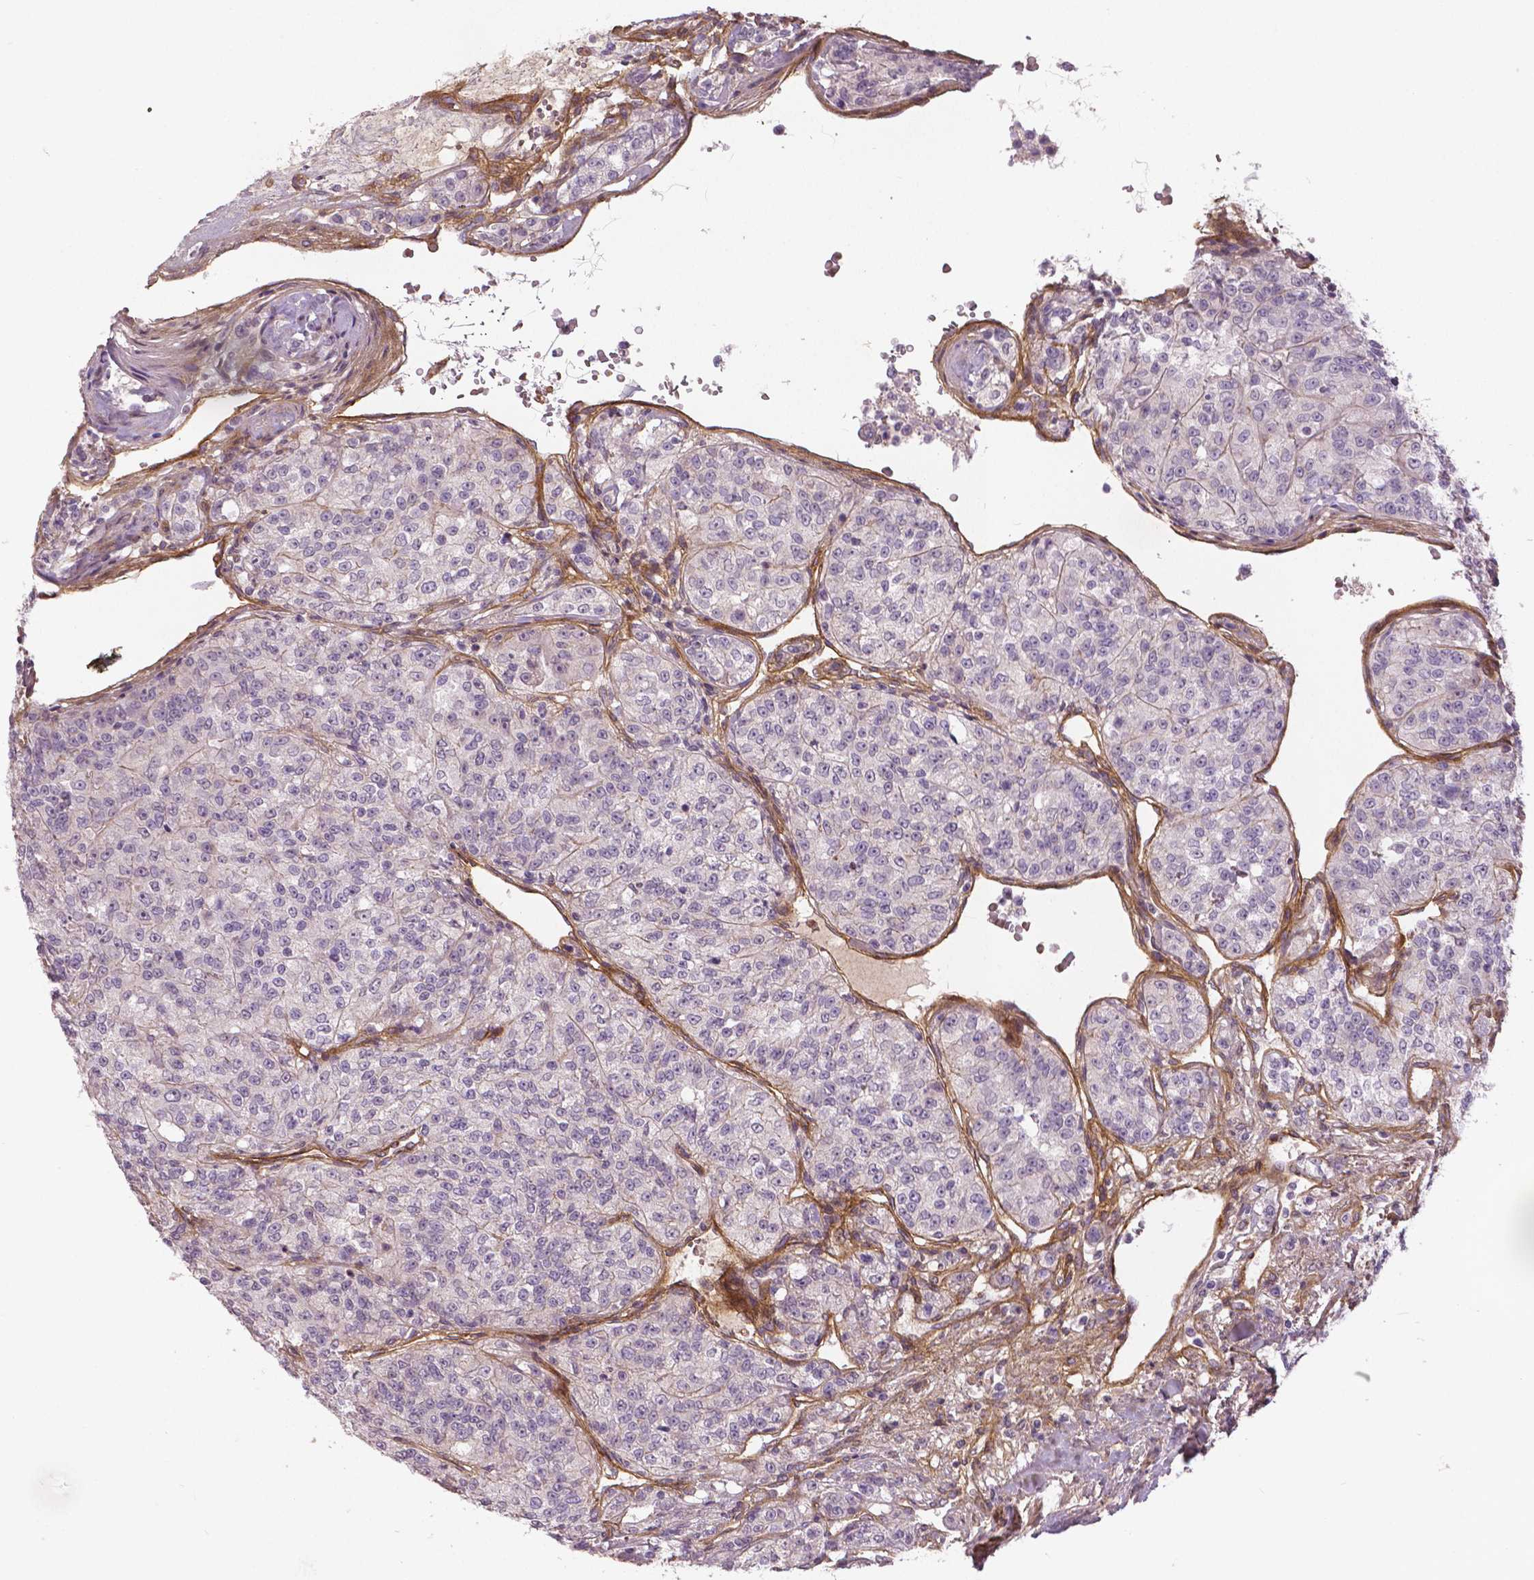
{"staining": {"intensity": "negative", "quantity": "none", "location": "none"}, "tissue": "renal cancer", "cell_type": "Tumor cells", "image_type": "cancer", "snomed": [{"axis": "morphology", "description": "Adenocarcinoma, NOS"}, {"axis": "topography", "description": "Kidney"}], "caption": "High power microscopy photomicrograph of an immunohistochemistry image of adenocarcinoma (renal), revealing no significant staining in tumor cells. (DAB immunohistochemistry visualized using brightfield microscopy, high magnification).", "gene": "FLT1", "patient": {"sex": "female", "age": 63}}